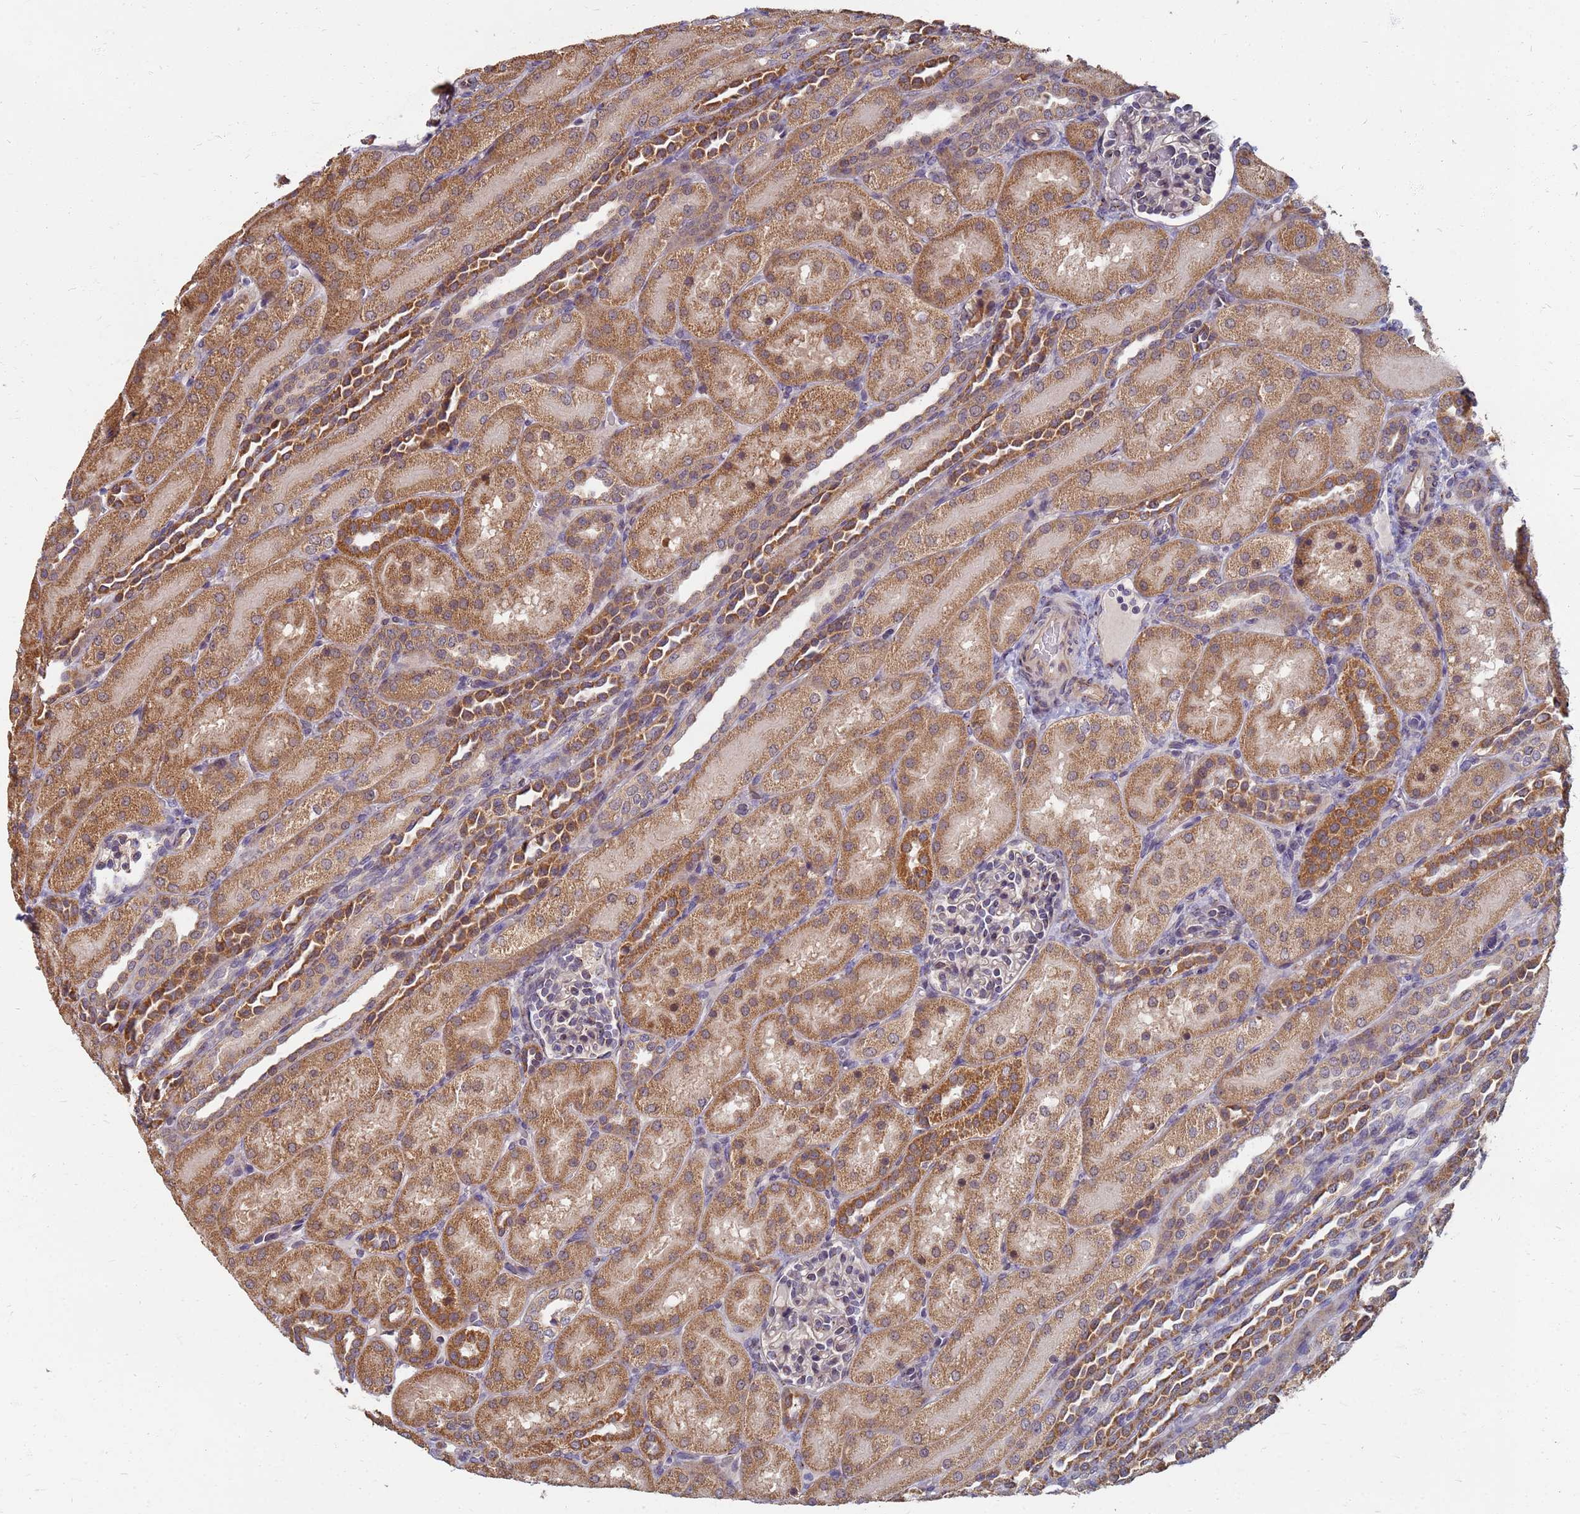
{"staining": {"intensity": "weak", "quantity": "<25%", "location": "cytoplasmic/membranous"}, "tissue": "kidney", "cell_type": "Cells in glomeruli", "image_type": "normal", "snomed": [{"axis": "morphology", "description": "Normal tissue, NOS"}, {"axis": "topography", "description": "Kidney"}], "caption": "Kidney stained for a protein using immunohistochemistry (IHC) reveals no staining cells in glomeruli.", "gene": "ITGB4", "patient": {"sex": "male", "age": 1}}